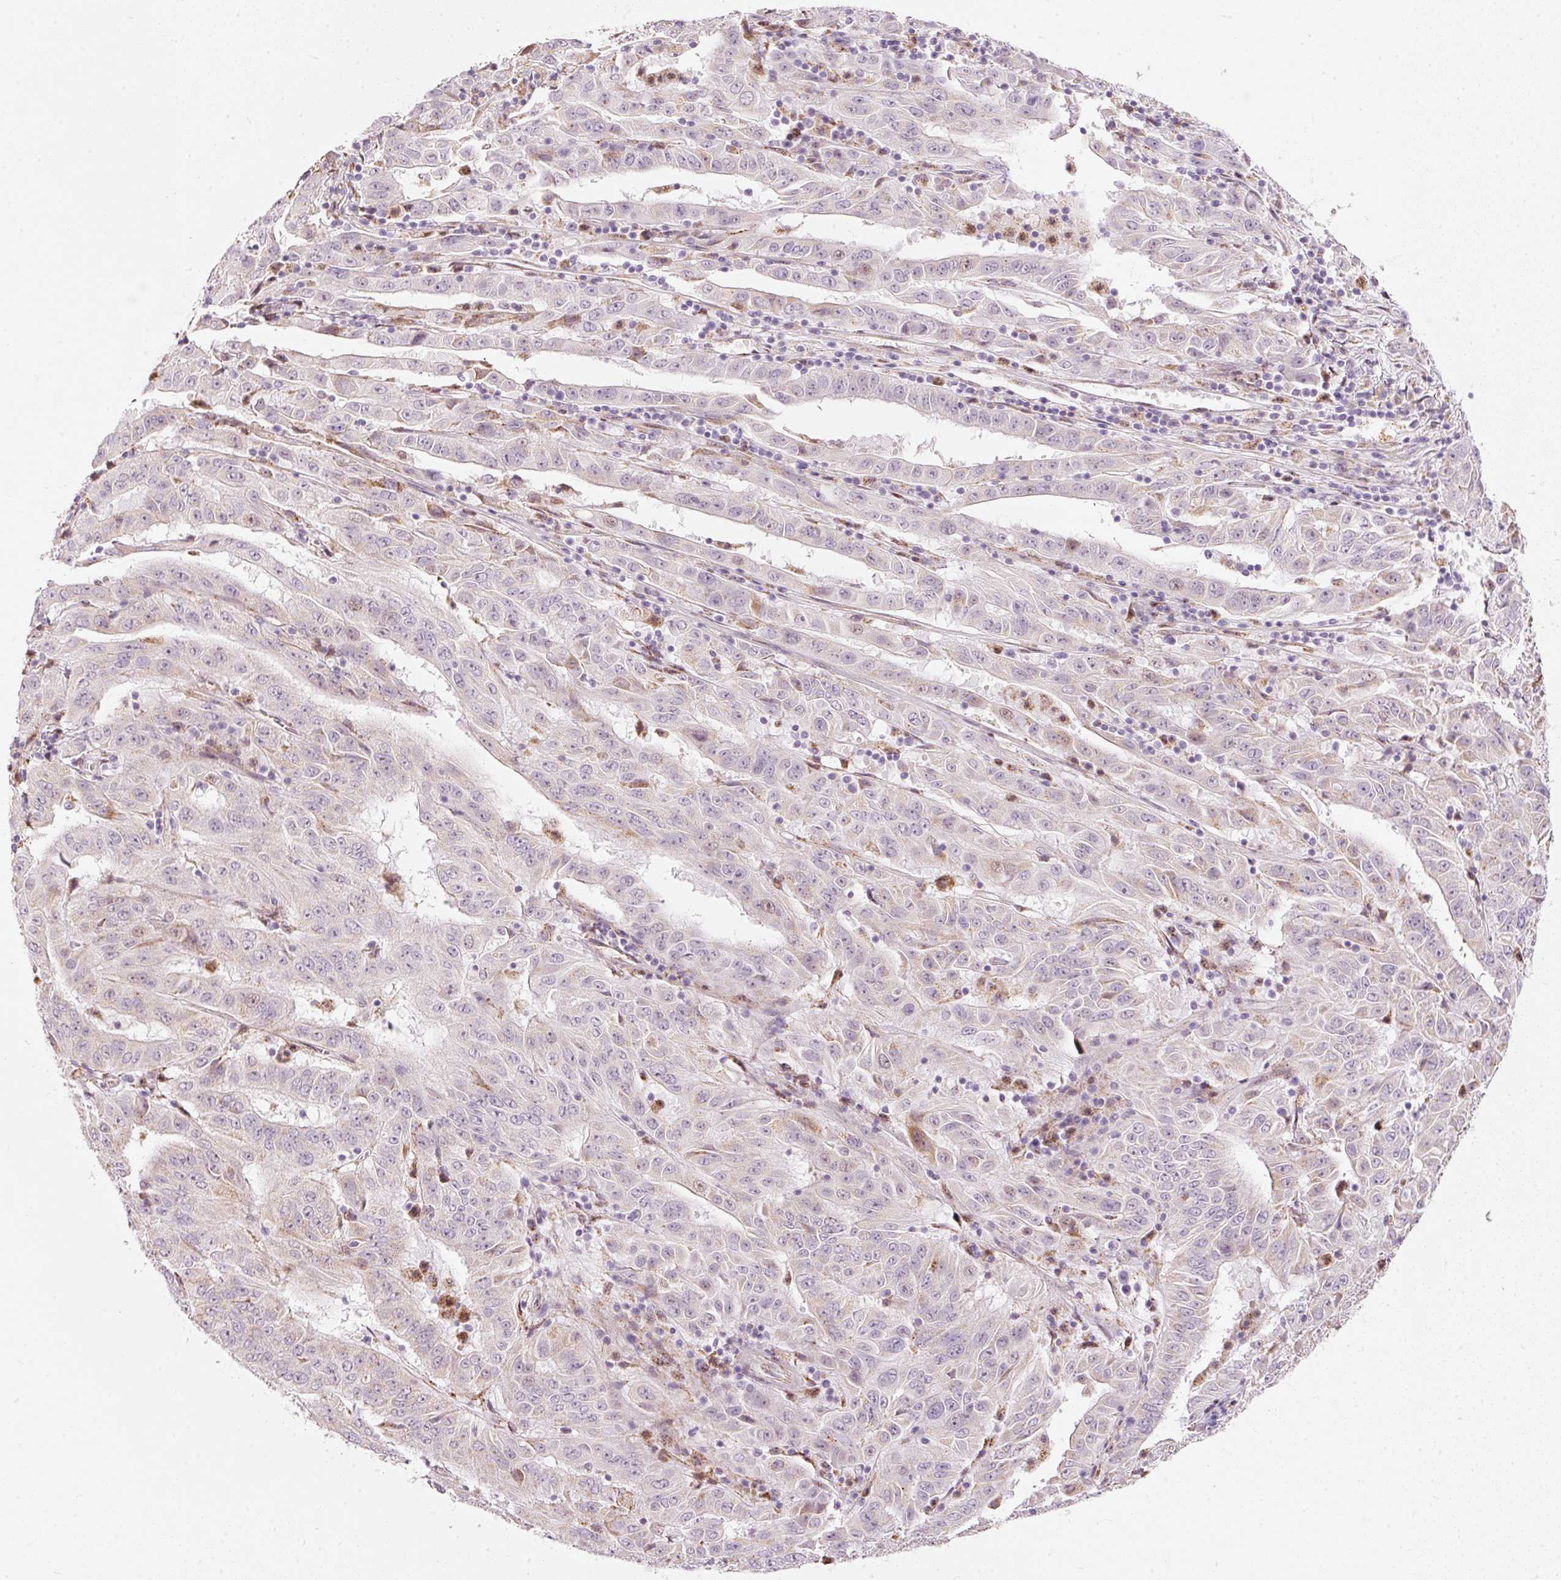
{"staining": {"intensity": "negative", "quantity": "none", "location": "none"}, "tissue": "pancreatic cancer", "cell_type": "Tumor cells", "image_type": "cancer", "snomed": [{"axis": "morphology", "description": "Adenocarcinoma, NOS"}, {"axis": "topography", "description": "Pancreas"}], "caption": "Immunohistochemical staining of pancreatic adenocarcinoma demonstrates no significant expression in tumor cells. The staining is performed using DAB brown chromogen with nuclei counter-stained in using hematoxylin.", "gene": "RNF39", "patient": {"sex": "male", "age": 63}}